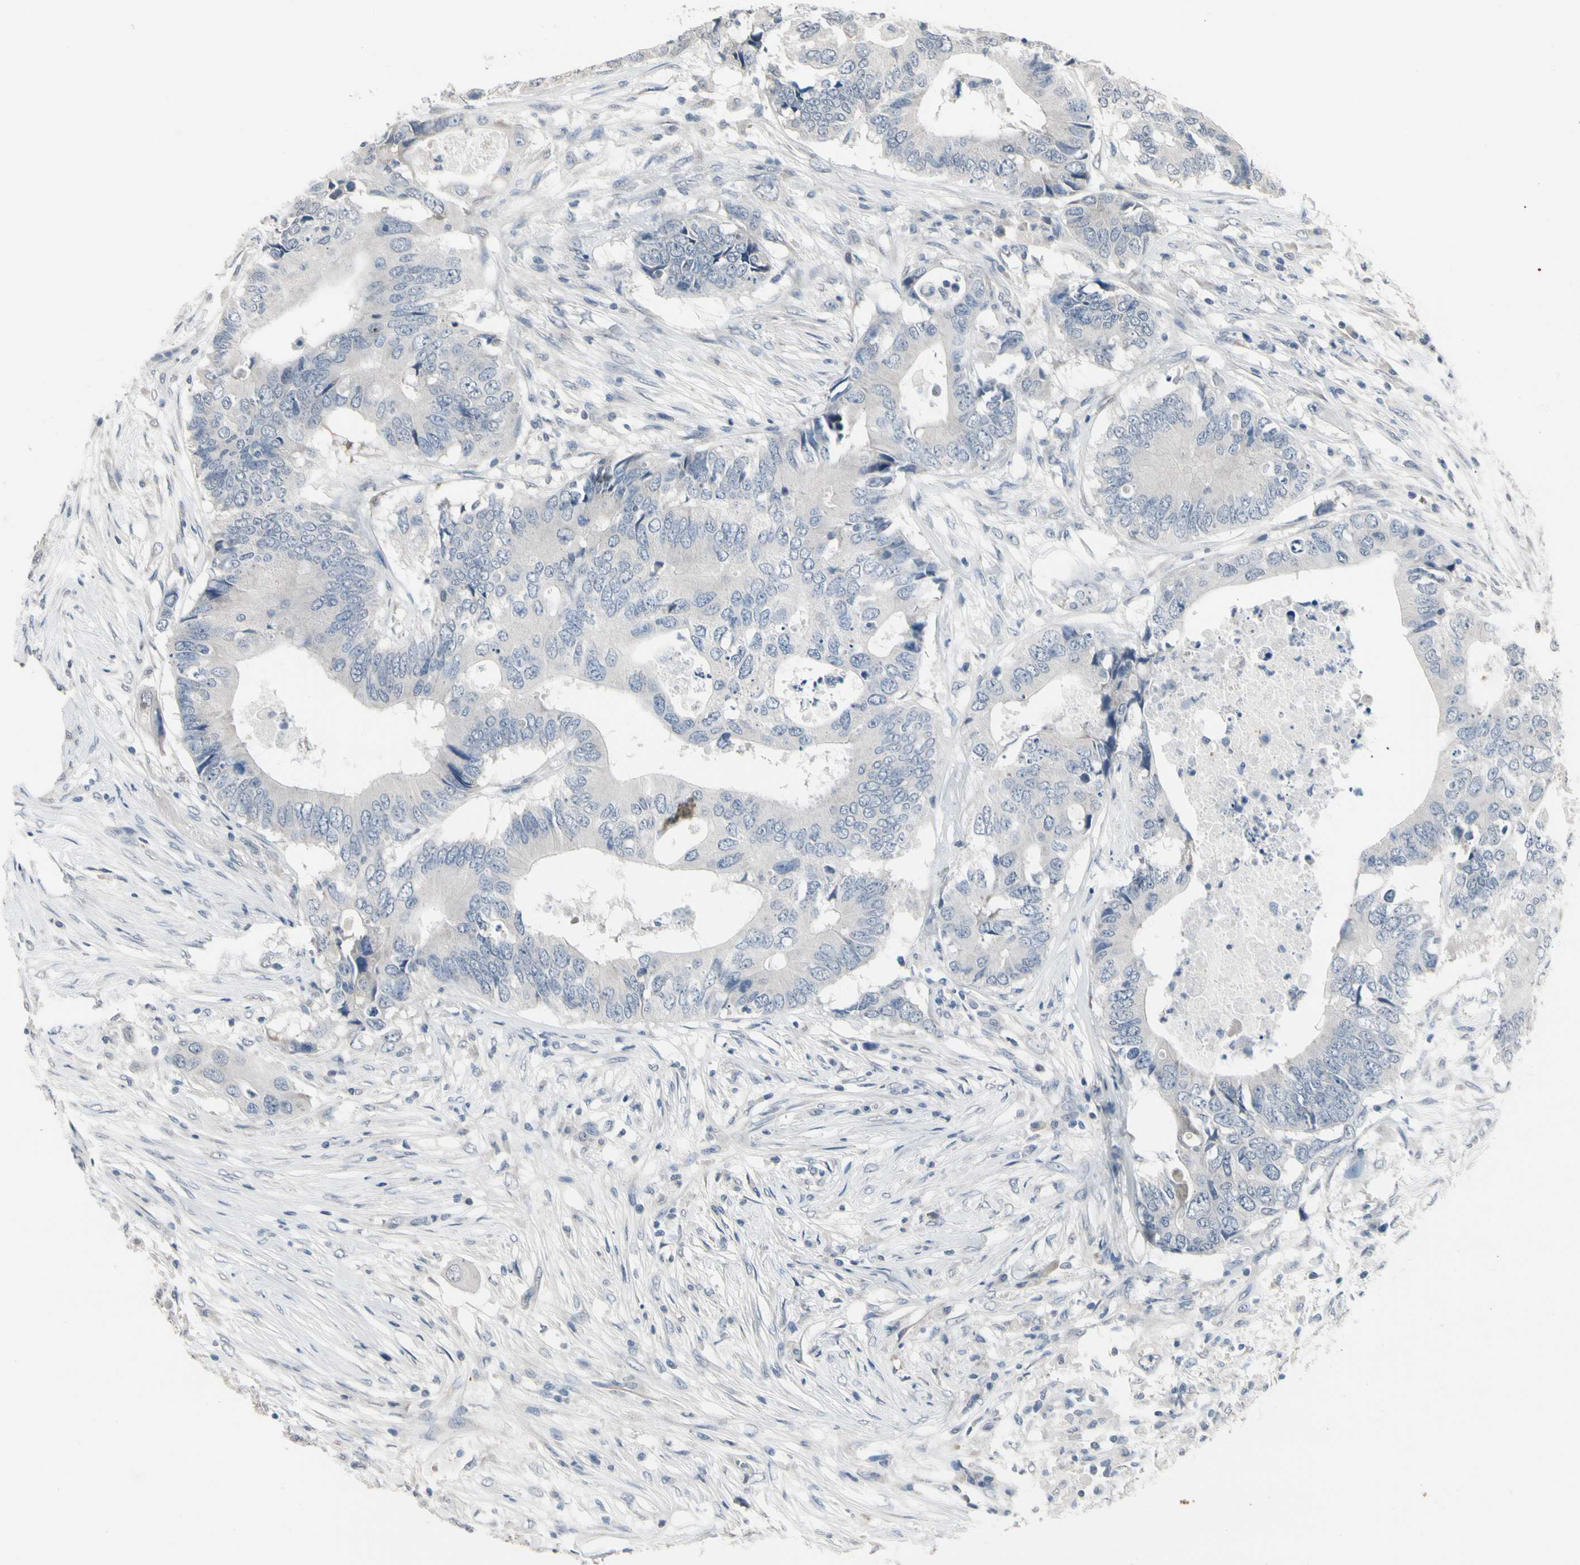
{"staining": {"intensity": "negative", "quantity": "none", "location": "none"}, "tissue": "colorectal cancer", "cell_type": "Tumor cells", "image_type": "cancer", "snomed": [{"axis": "morphology", "description": "Adenocarcinoma, NOS"}, {"axis": "topography", "description": "Colon"}], "caption": "Colorectal cancer was stained to show a protein in brown. There is no significant positivity in tumor cells.", "gene": "SV2A", "patient": {"sex": "male", "age": 71}}